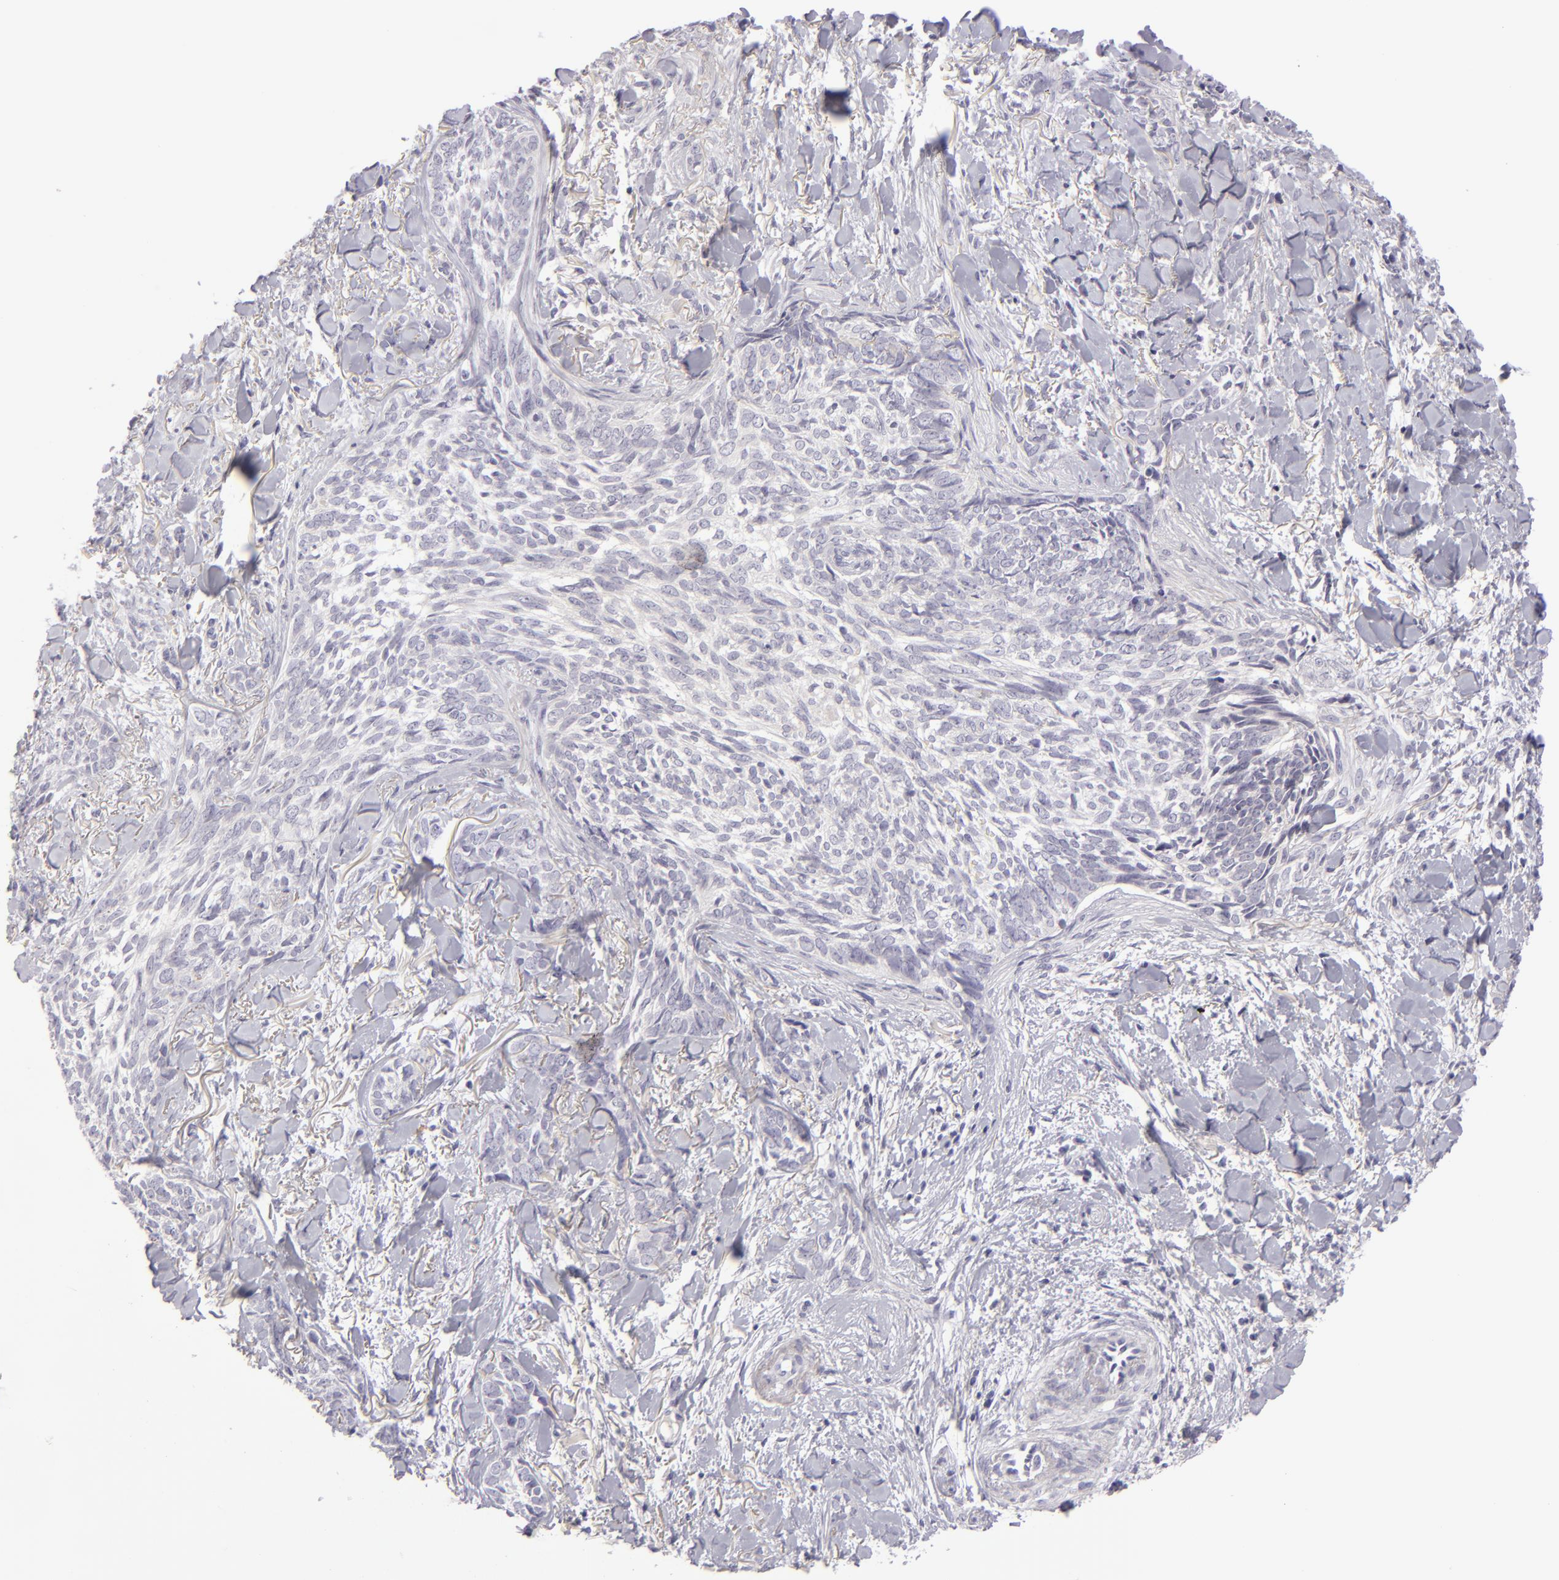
{"staining": {"intensity": "negative", "quantity": "none", "location": "none"}, "tissue": "skin cancer", "cell_type": "Tumor cells", "image_type": "cancer", "snomed": [{"axis": "morphology", "description": "Basal cell carcinoma"}, {"axis": "topography", "description": "Skin"}], "caption": "A high-resolution image shows immunohistochemistry staining of skin basal cell carcinoma, which displays no significant expression in tumor cells.", "gene": "DLG4", "patient": {"sex": "female", "age": 81}}